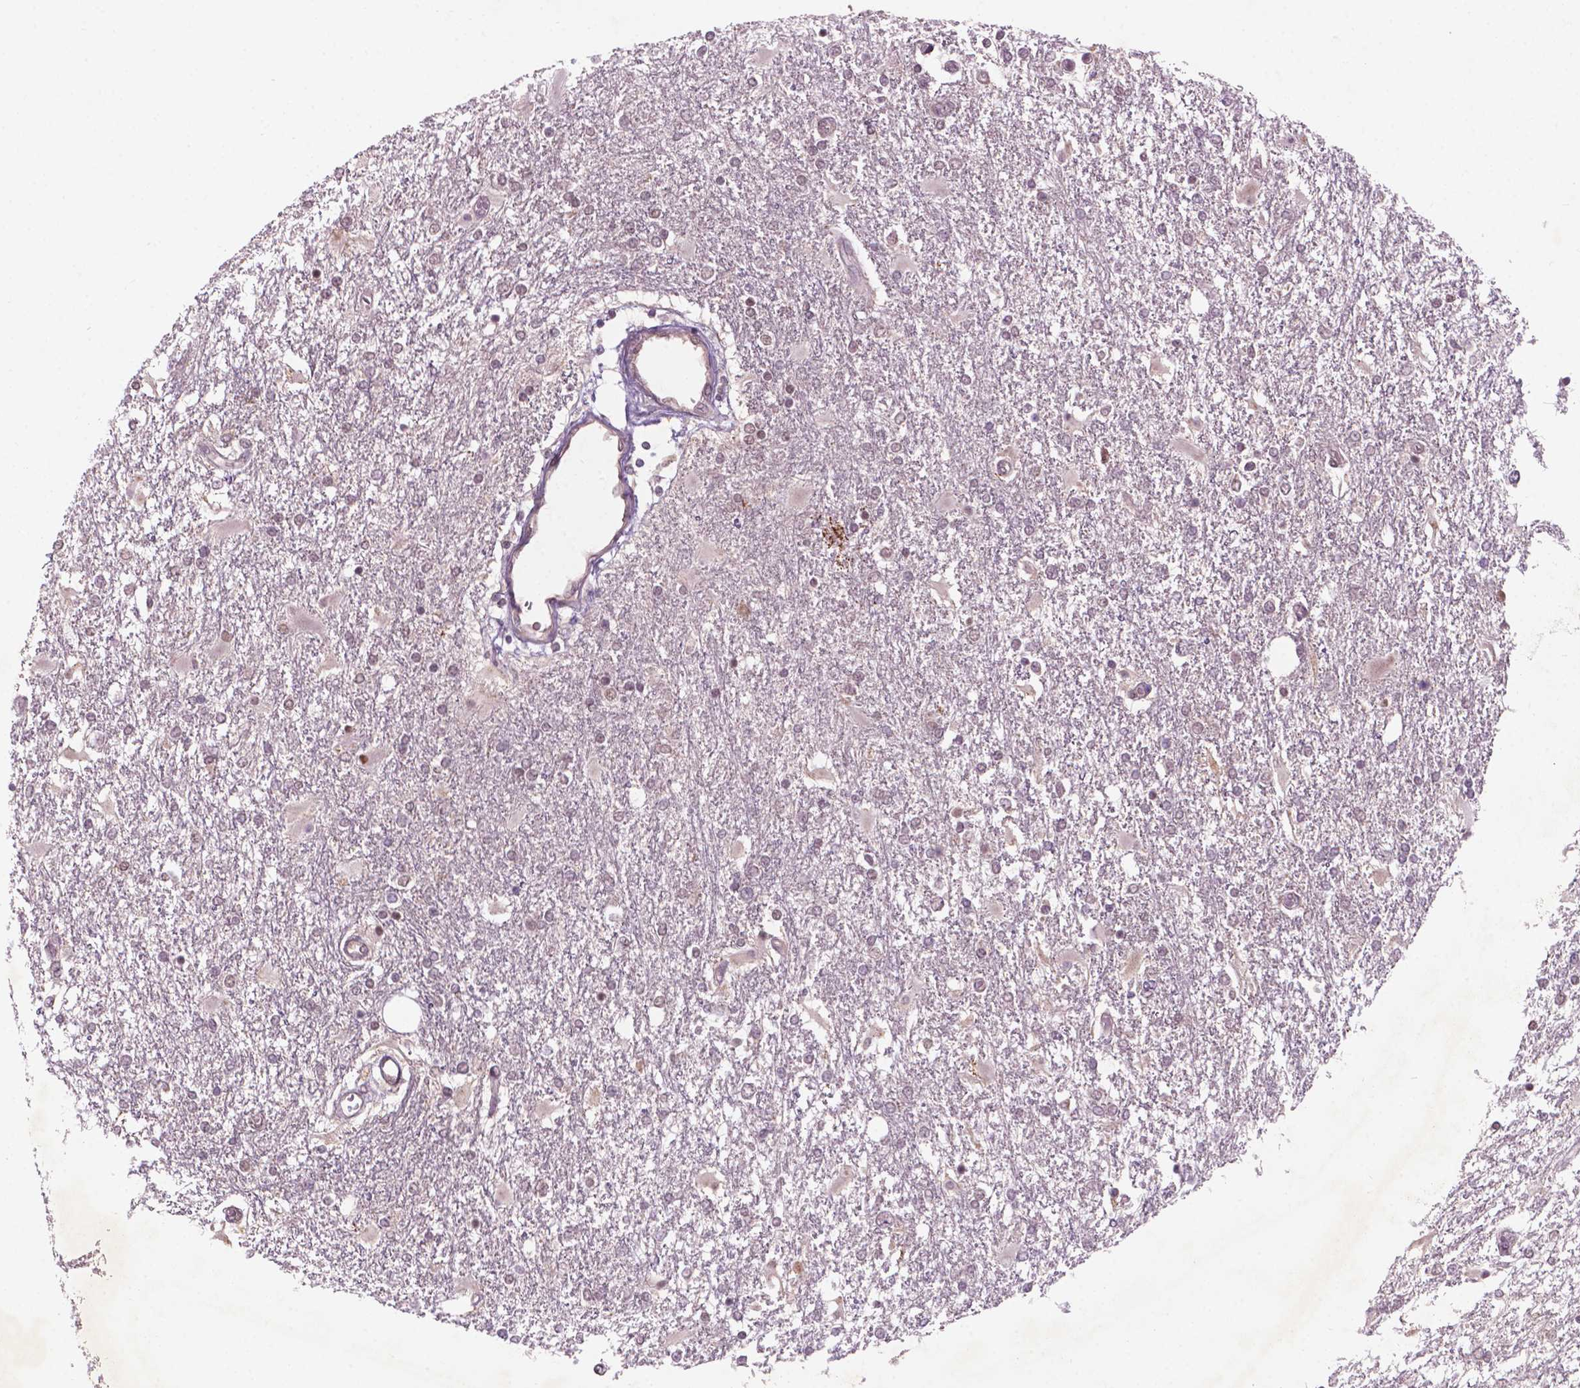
{"staining": {"intensity": "weak", "quantity": ">75%", "location": "nuclear"}, "tissue": "glioma", "cell_type": "Tumor cells", "image_type": "cancer", "snomed": [{"axis": "morphology", "description": "Glioma, malignant, High grade"}, {"axis": "topography", "description": "Cerebral cortex"}], "caption": "Human malignant high-grade glioma stained with a brown dye demonstrates weak nuclear positive positivity in approximately >75% of tumor cells.", "gene": "NFAT5", "patient": {"sex": "male", "age": 79}}